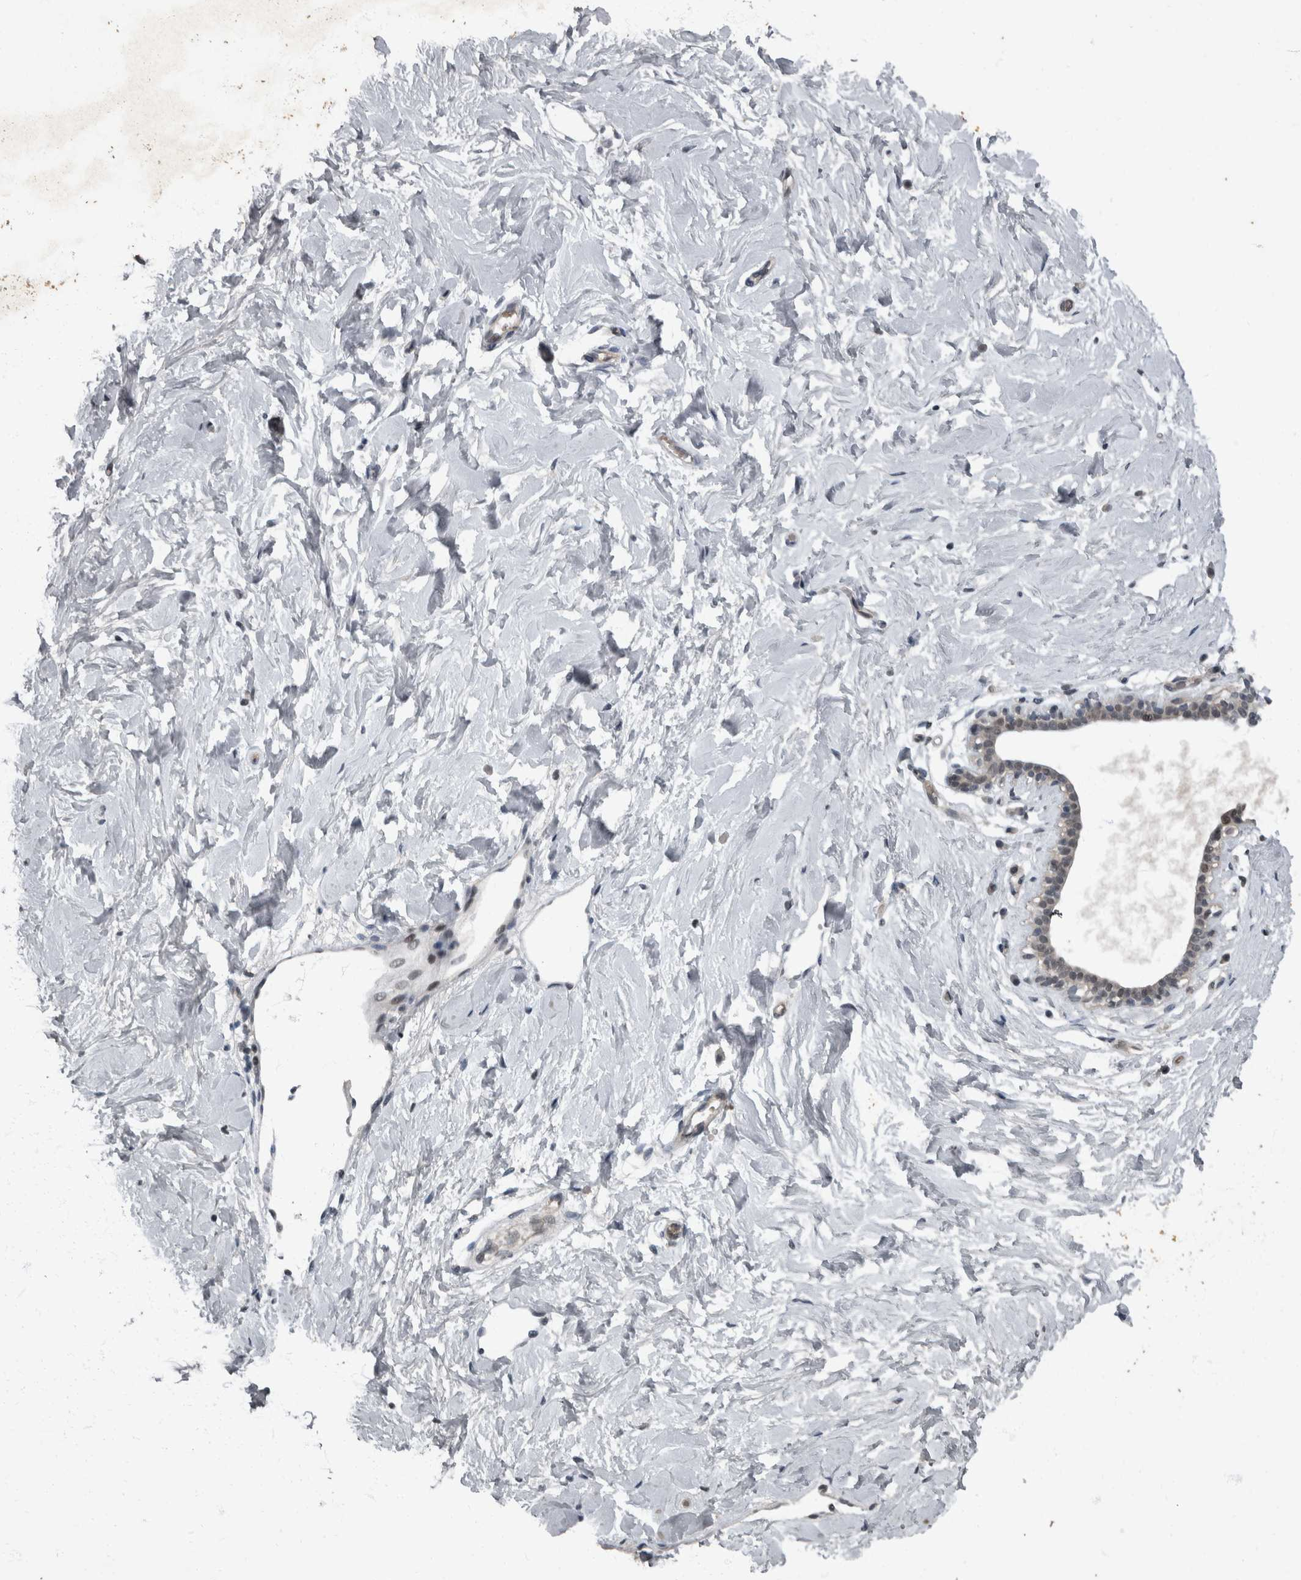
{"staining": {"intensity": "moderate", "quantity": "25%-75%", "location": "nuclear"}, "tissue": "breast", "cell_type": "Adipocytes", "image_type": "normal", "snomed": [{"axis": "morphology", "description": "Normal tissue, NOS"}, {"axis": "morphology", "description": "Adenoma, NOS"}, {"axis": "topography", "description": "Breast"}], "caption": "Immunohistochemistry (DAB) staining of unremarkable breast reveals moderate nuclear protein positivity in about 25%-75% of adipocytes.", "gene": "WDR33", "patient": {"sex": "female", "age": 23}}